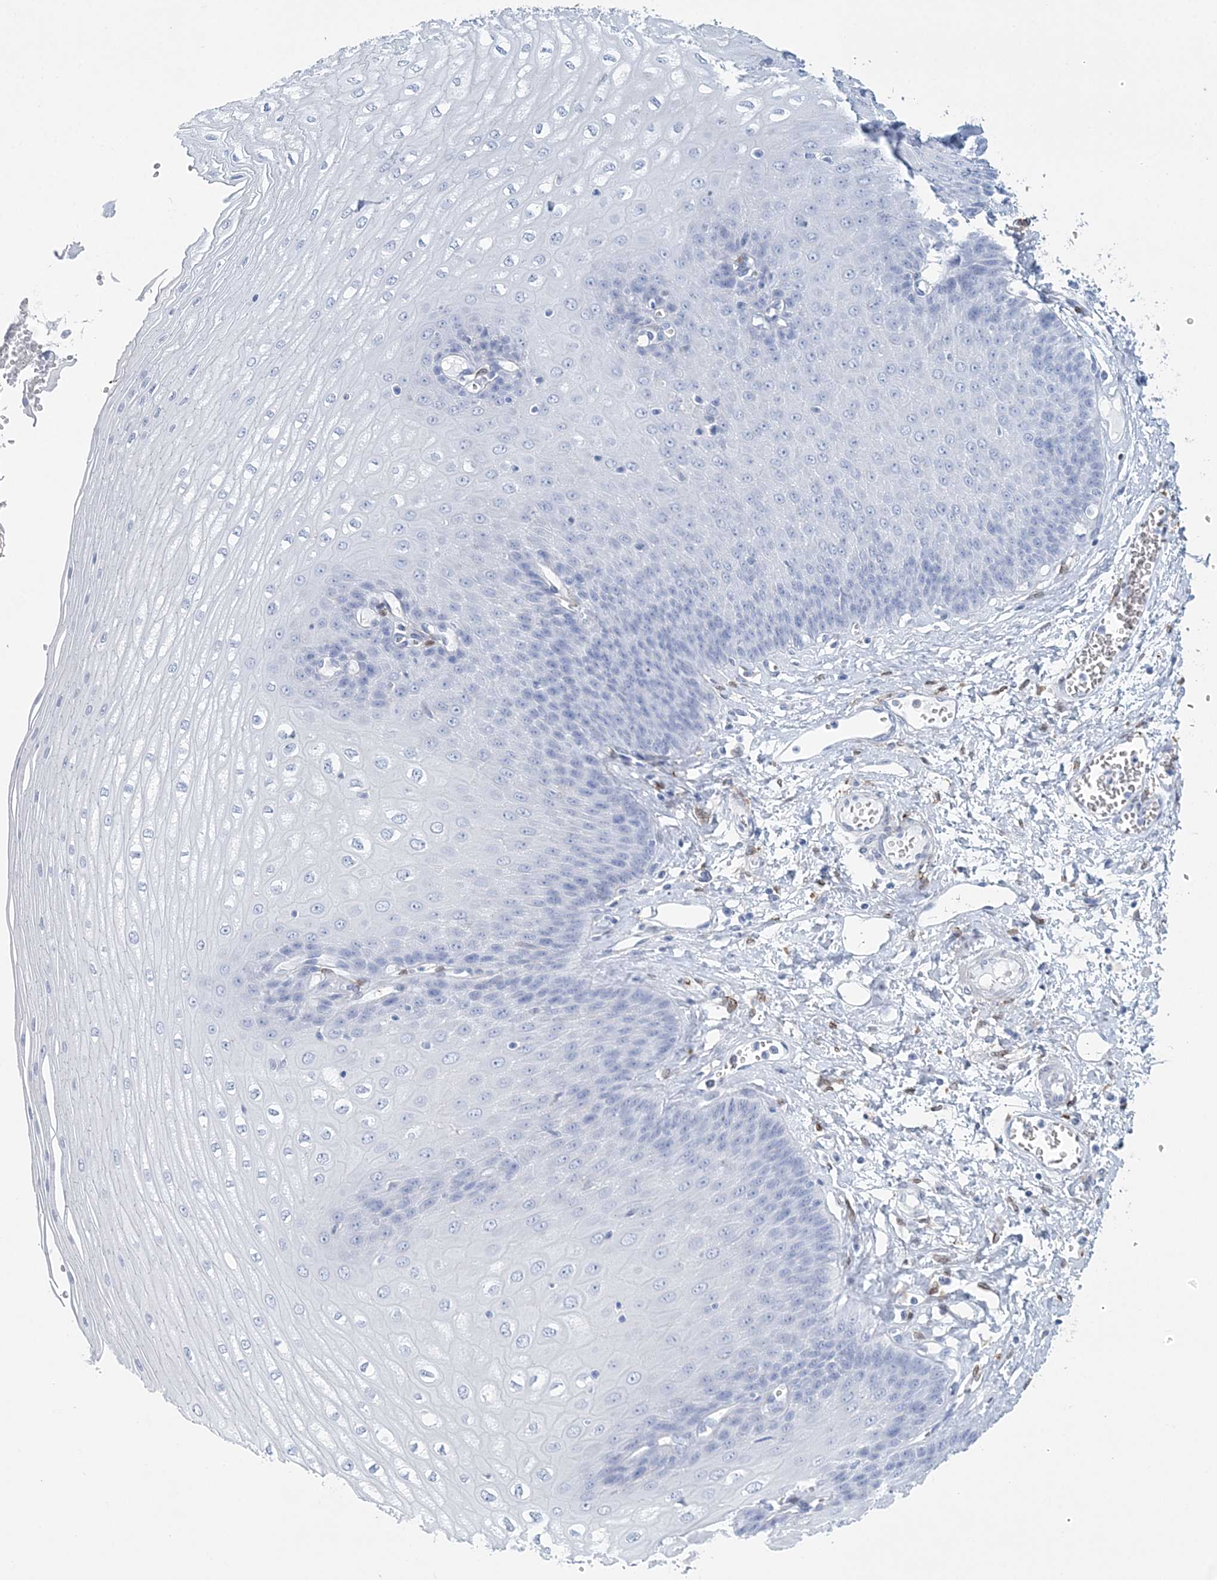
{"staining": {"intensity": "negative", "quantity": "none", "location": "none"}, "tissue": "esophagus", "cell_type": "Squamous epithelial cells", "image_type": "normal", "snomed": [{"axis": "morphology", "description": "Normal tissue, NOS"}, {"axis": "topography", "description": "Esophagus"}], "caption": "Immunohistochemistry (IHC) histopathology image of normal esophagus: human esophagus stained with DAB demonstrates no significant protein staining in squamous epithelial cells. (DAB immunohistochemistry (IHC) visualized using brightfield microscopy, high magnification).", "gene": "NKX6", "patient": {"sex": "male", "age": 60}}